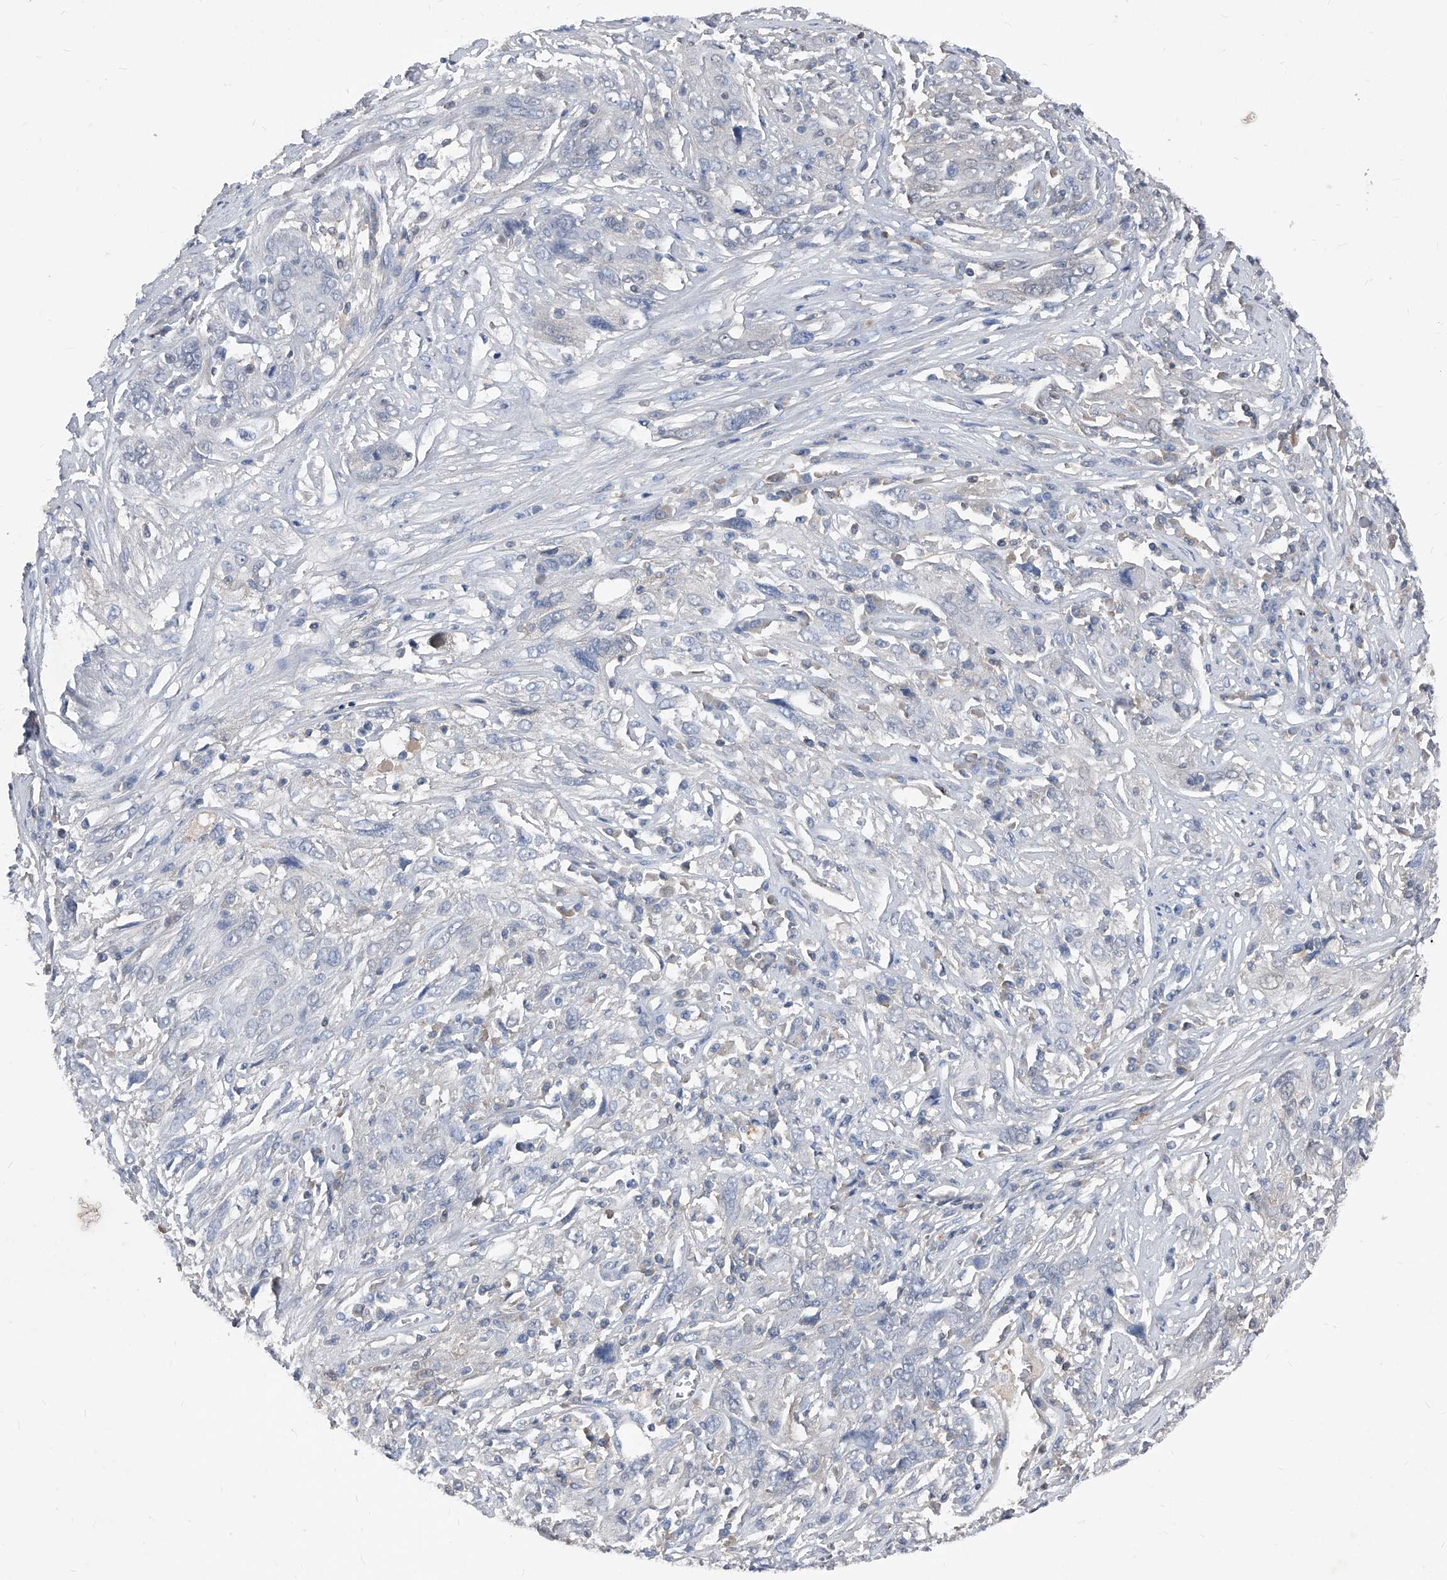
{"staining": {"intensity": "negative", "quantity": "none", "location": "none"}, "tissue": "cervical cancer", "cell_type": "Tumor cells", "image_type": "cancer", "snomed": [{"axis": "morphology", "description": "Squamous cell carcinoma, NOS"}, {"axis": "topography", "description": "Cervix"}], "caption": "A high-resolution photomicrograph shows IHC staining of cervical squamous cell carcinoma, which displays no significant staining in tumor cells.", "gene": "MAP2K6", "patient": {"sex": "female", "age": 46}}